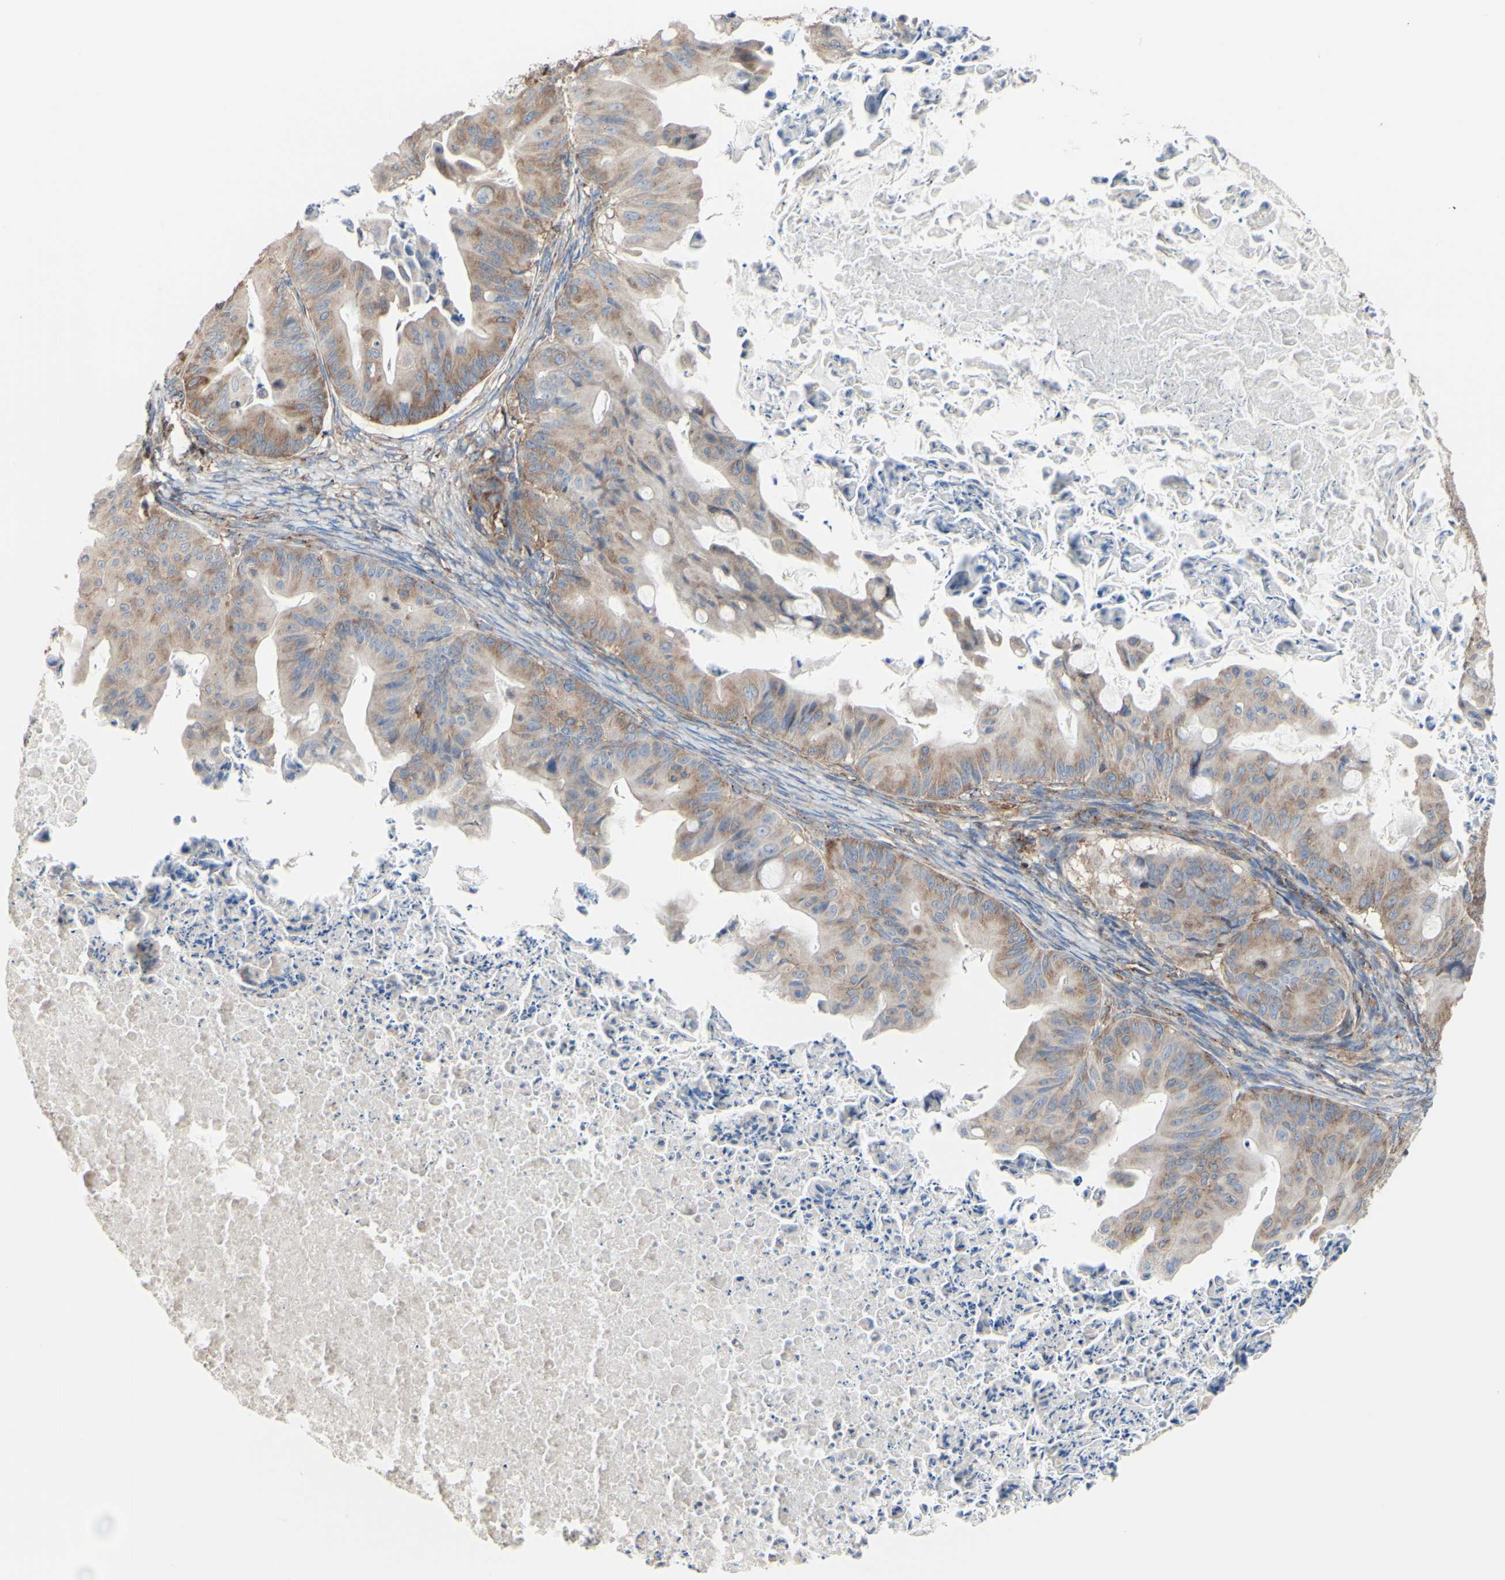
{"staining": {"intensity": "moderate", "quantity": ">75%", "location": "cytoplasmic/membranous"}, "tissue": "ovarian cancer", "cell_type": "Tumor cells", "image_type": "cancer", "snomed": [{"axis": "morphology", "description": "Cystadenocarcinoma, mucinous, NOS"}, {"axis": "topography", "description": "Ovary"}], "caption": "A histopathology image of human mucinous cystadenocarcinoma (ovarian) stained for a protein displays moderate cytoplasmic/membranous brown staining in tumor cells.", "gene": "LRIG3", "patient": {"sex": "female", "age": 37}}